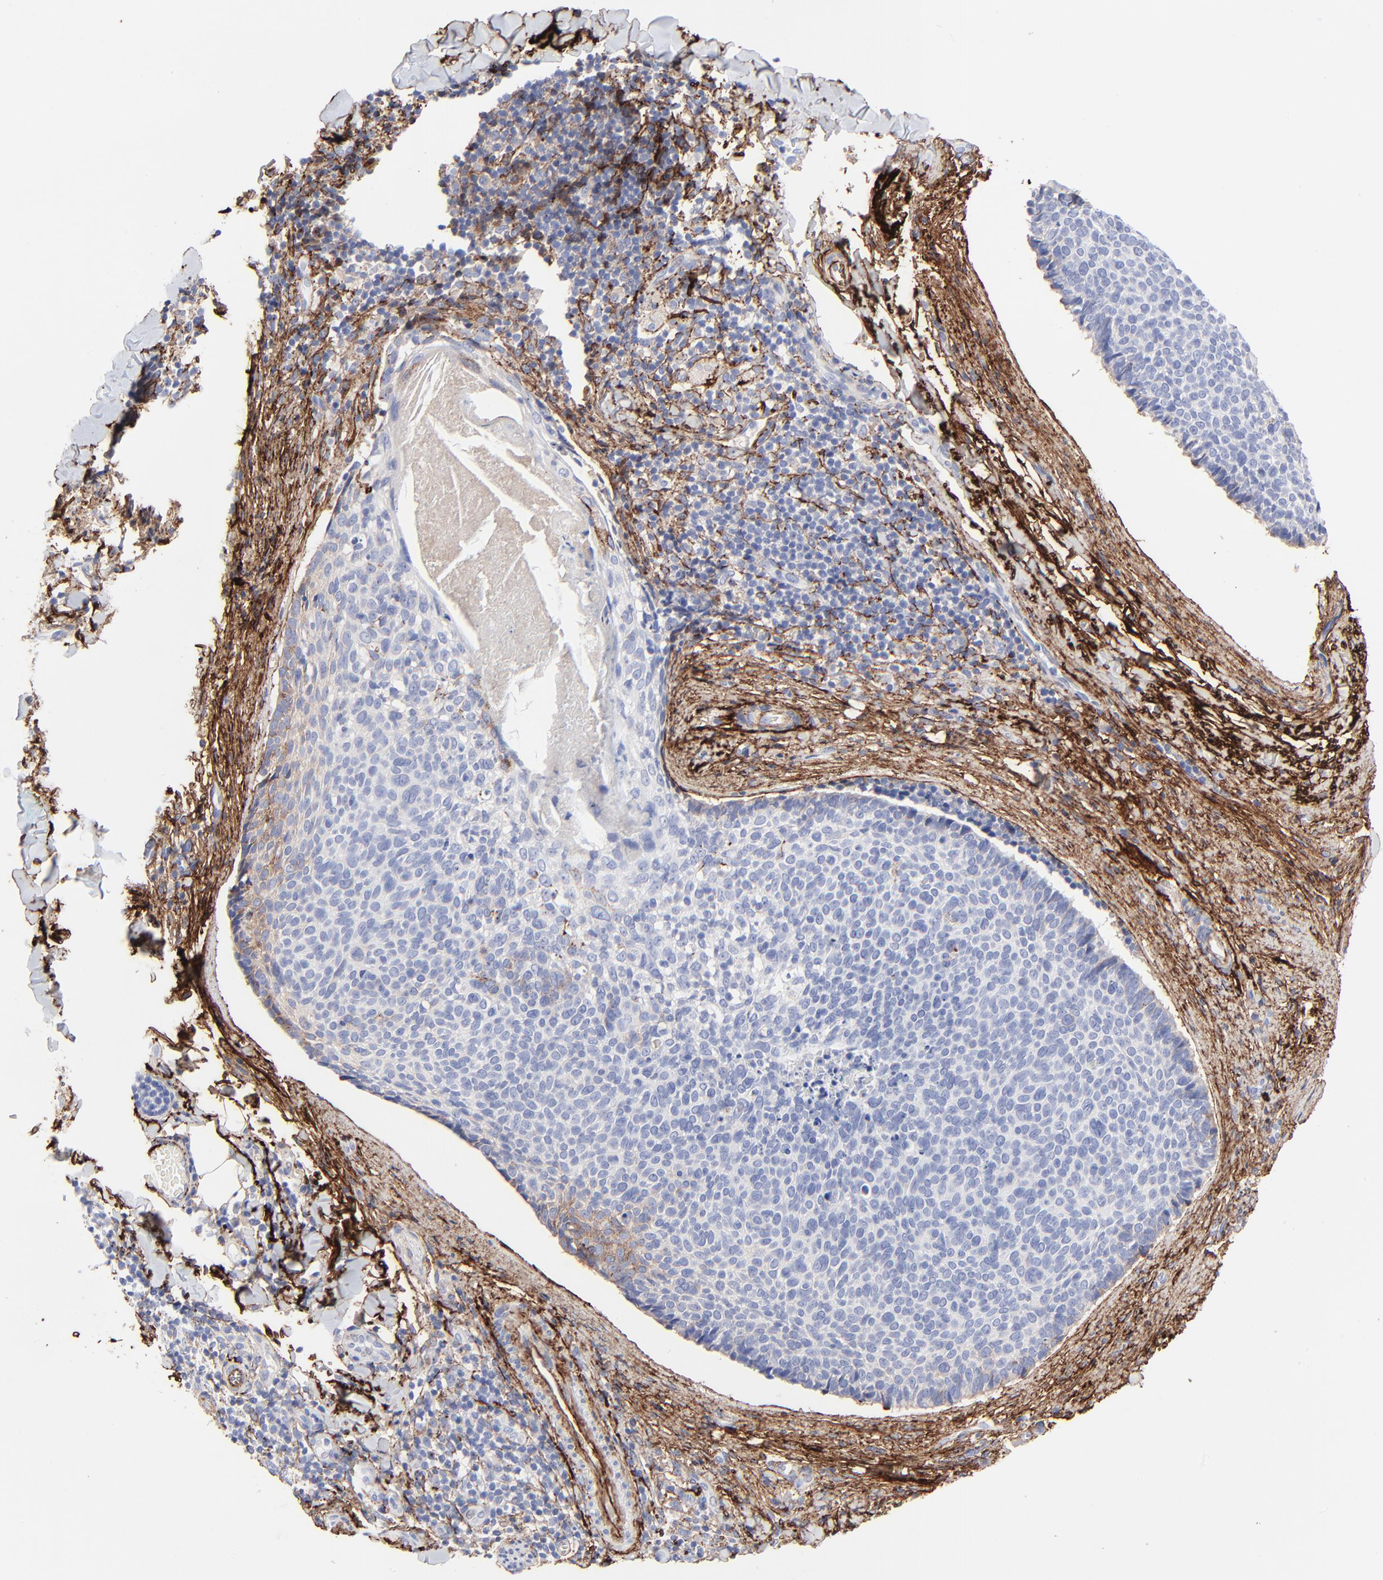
{"staining": {"intensity": "weak", "quantity": "<25%", "location": "cytoplasmic/membranous"}, "tissue": "skin cancer", "cell_type": "Tumor cells", "image_type": "cancer", "snomed": [{"axis": "morphology", "description": "Normal tissue, NOS"}, {"axis": "morphology", "description": "Basal cell carcinoma"}, {"axis": "topography", "description": "Skin"}], "caption": "A high-resolution photomicrograph shows IHC staining of skin cancer (basal cell carcinoma), which exhibits no significant staining in tumor cells.", "gene": "FBLN2", "patient": {"sex": "female", "age": 57}}